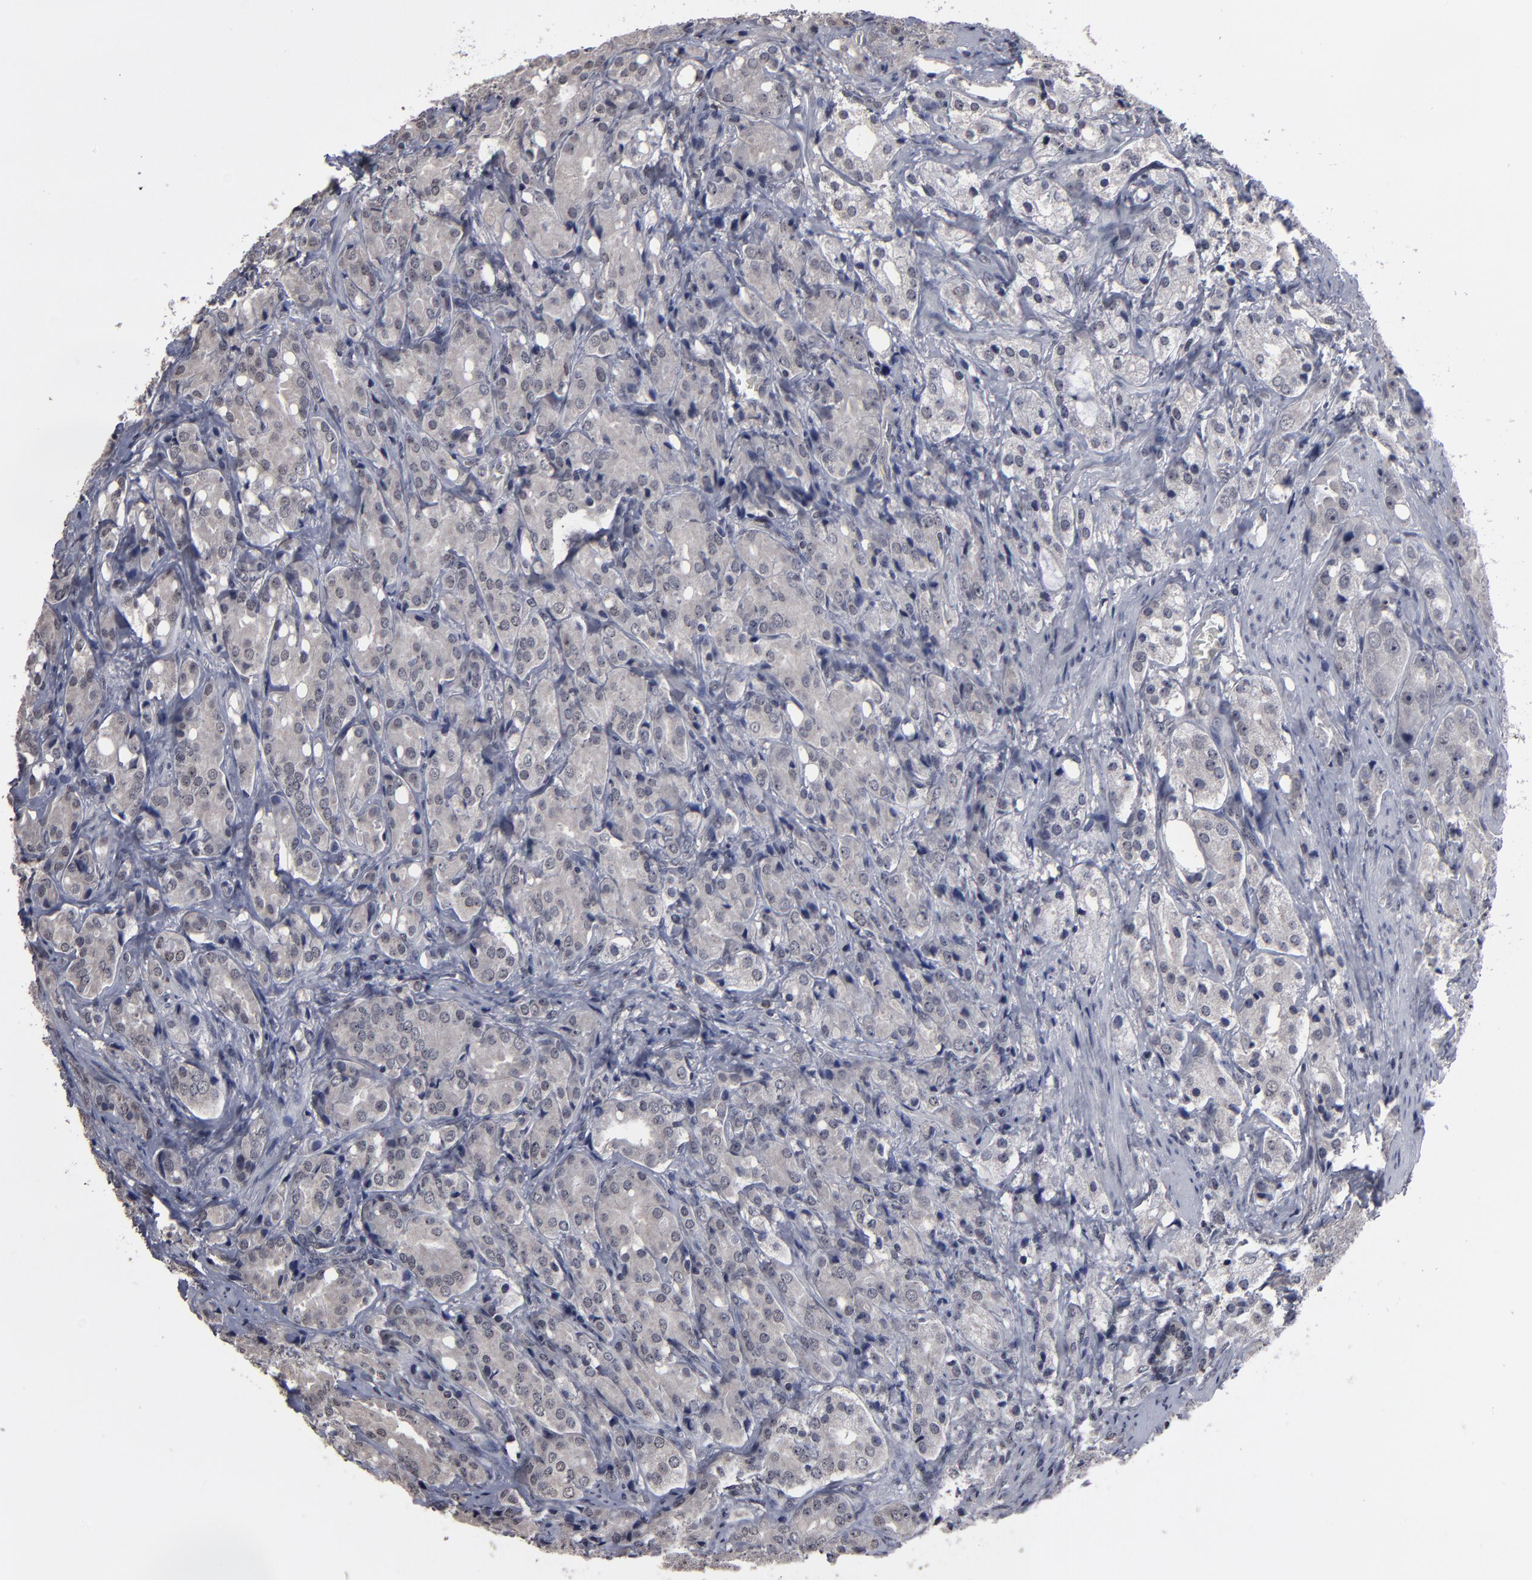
{"staining": {"intensity": "negative", "quantity": "none", "location": "none"}, "tissue": "prostate cancer", "cell_type": "Tumor cells", "image_type": "cancer", "snomed": [{"axis": "morphology", "description": "Adenocarcinoma, High grade"}, {"axis": "topography", "description": "Prostate"}], "caption": "Protein analysis of prostate cancer (high-grade adenocarcinoma) demonstrates no significant staining in tumor cells.", "gene": "SSRP1", "patient": {"sex": "male", "age": 68}}